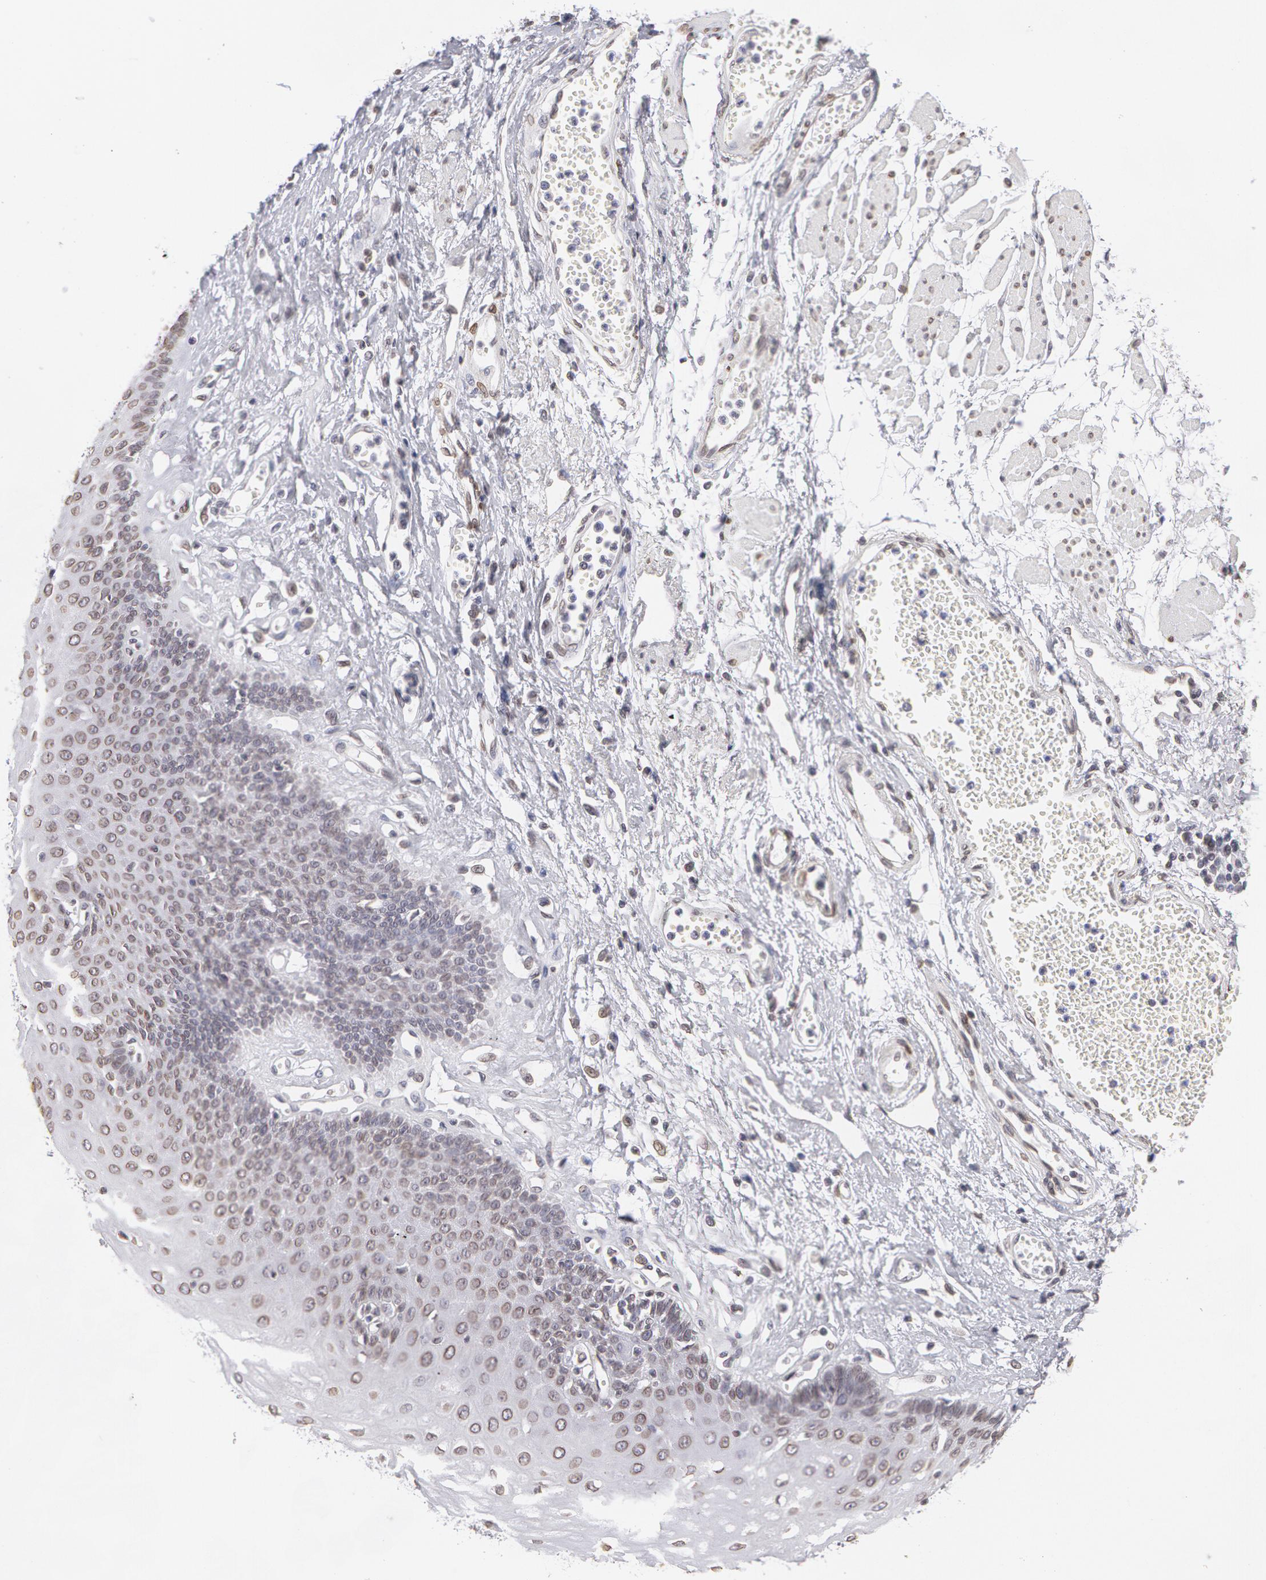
{"staining": {"intensity": "weak", "quantity": ">75%", "location": "cytoplasmic/membranous,nuclear"}, "tissue": "esophagus", "cell_type": "Squamous epithelial cells", "image_type": "normal", "snomed": [{"axis": "morphology", "description": "Normal tissue, NOS"}, {"axis": "topography", "description": "Esophagus"}], "caption": "DAB immunohistochemical staining of benign human esophagus demonstrates weak cytoplasmic/membranous,nuclear protein positivity in approximately >75% of squamous epithelial cells.", "gene": "EMD", "patient": {"sex": "male", "age": 65}}